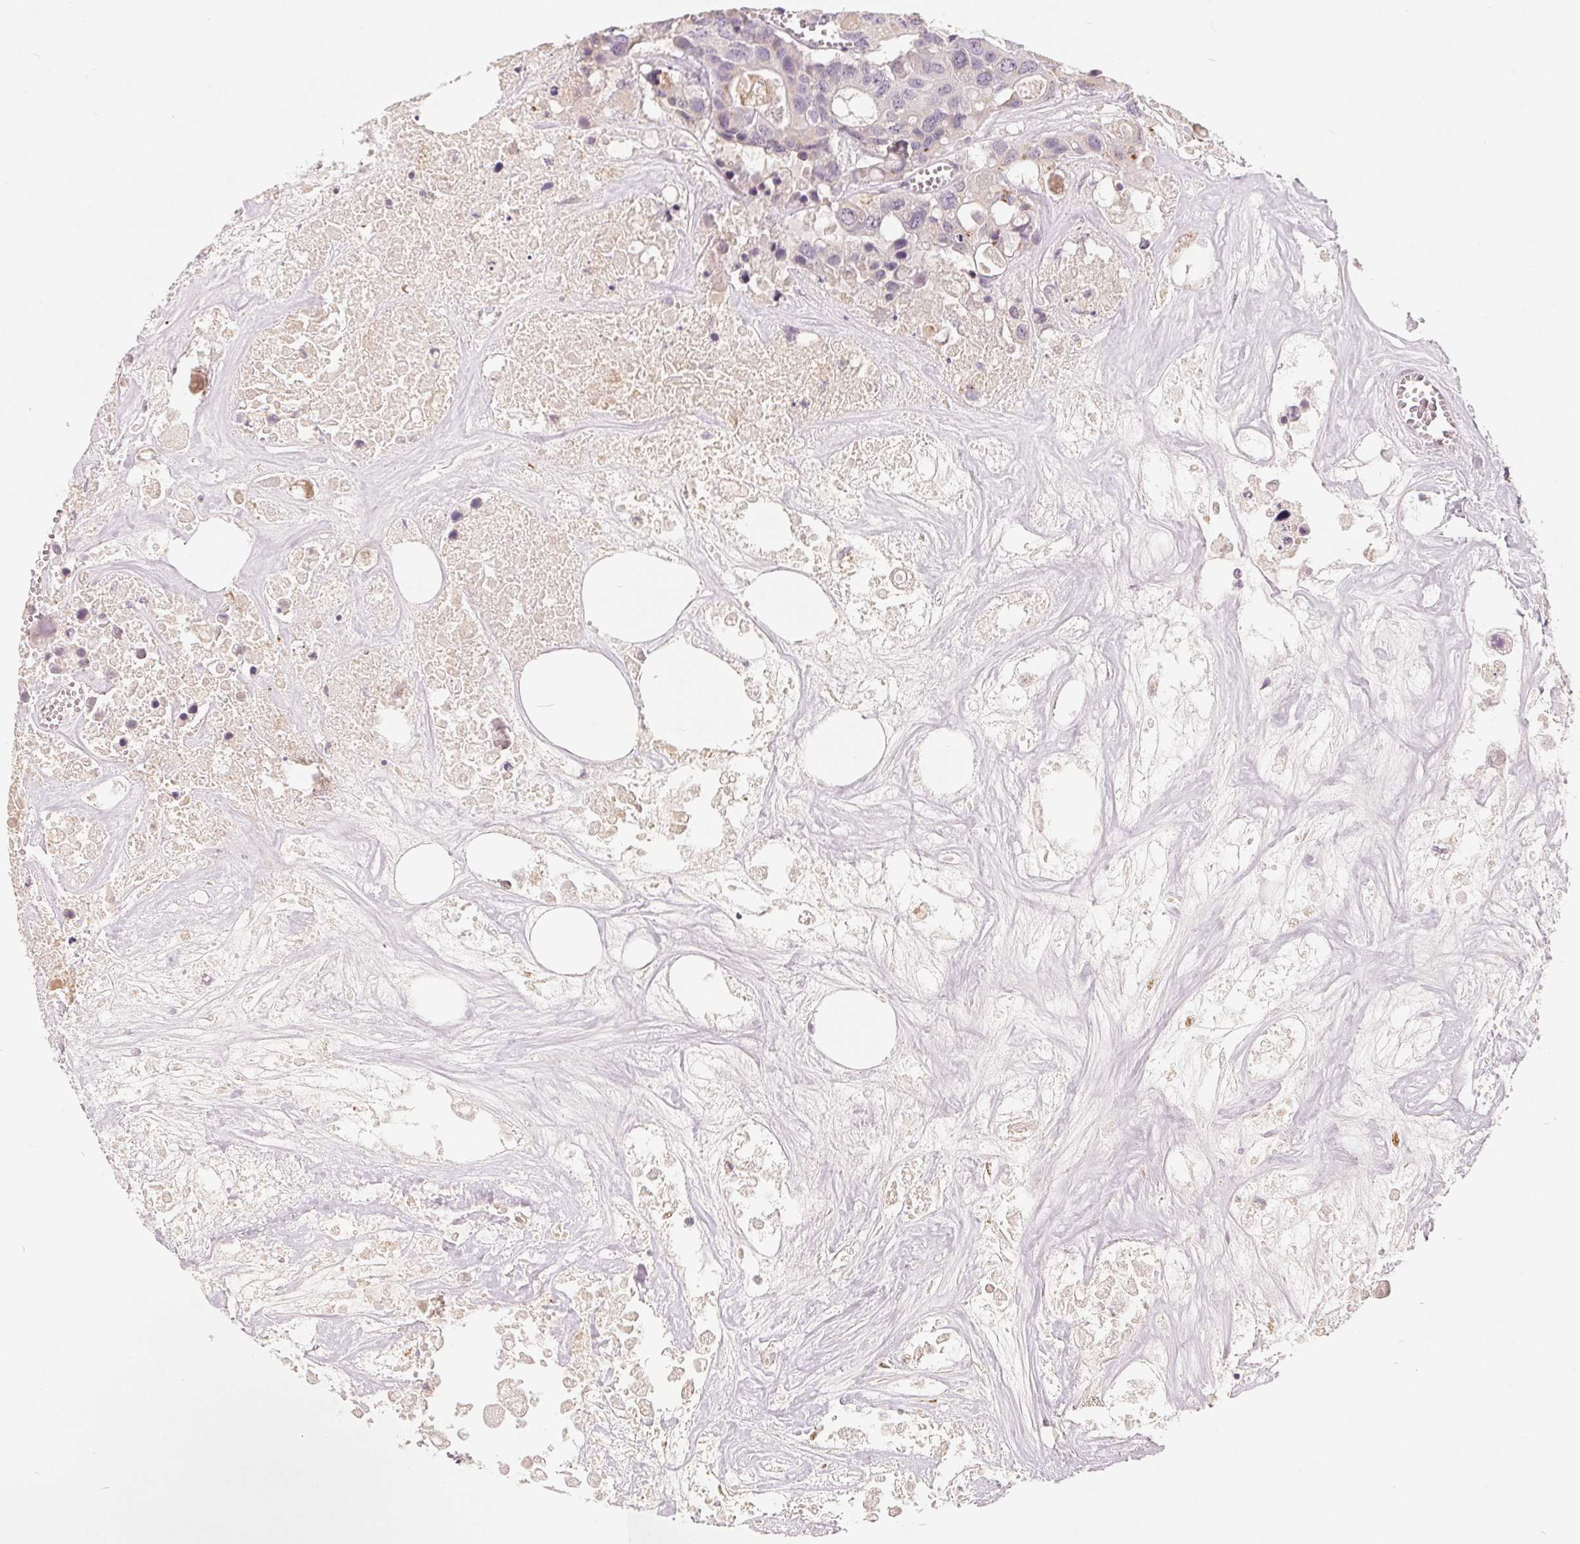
{"staining": {"intensity": "negative", "quantity": "none", "location": "none"}, "tissue": "colorectal cancer", "cell_type": "Tumor cells", "image_type": "cancer", "snomed": [{"axis": "morphology", "description": "Adenocarcinoma, NOS"}, {"axis": "topography", "description": "Colon"}], "caption": "High magnification brightfield microscopy of colorectal adenocarcinoma stained with DAB (3,3'-diaminobenzidine) (brown) and counterstained with hematoxylin (blue): tumor cells show no significant expression. (DAB (3,3'-diaminobenzidine) immunohistochemistry, high magnification).", "gene": "TMSB15B", "patient": {"sex": "male", "age": 77}}